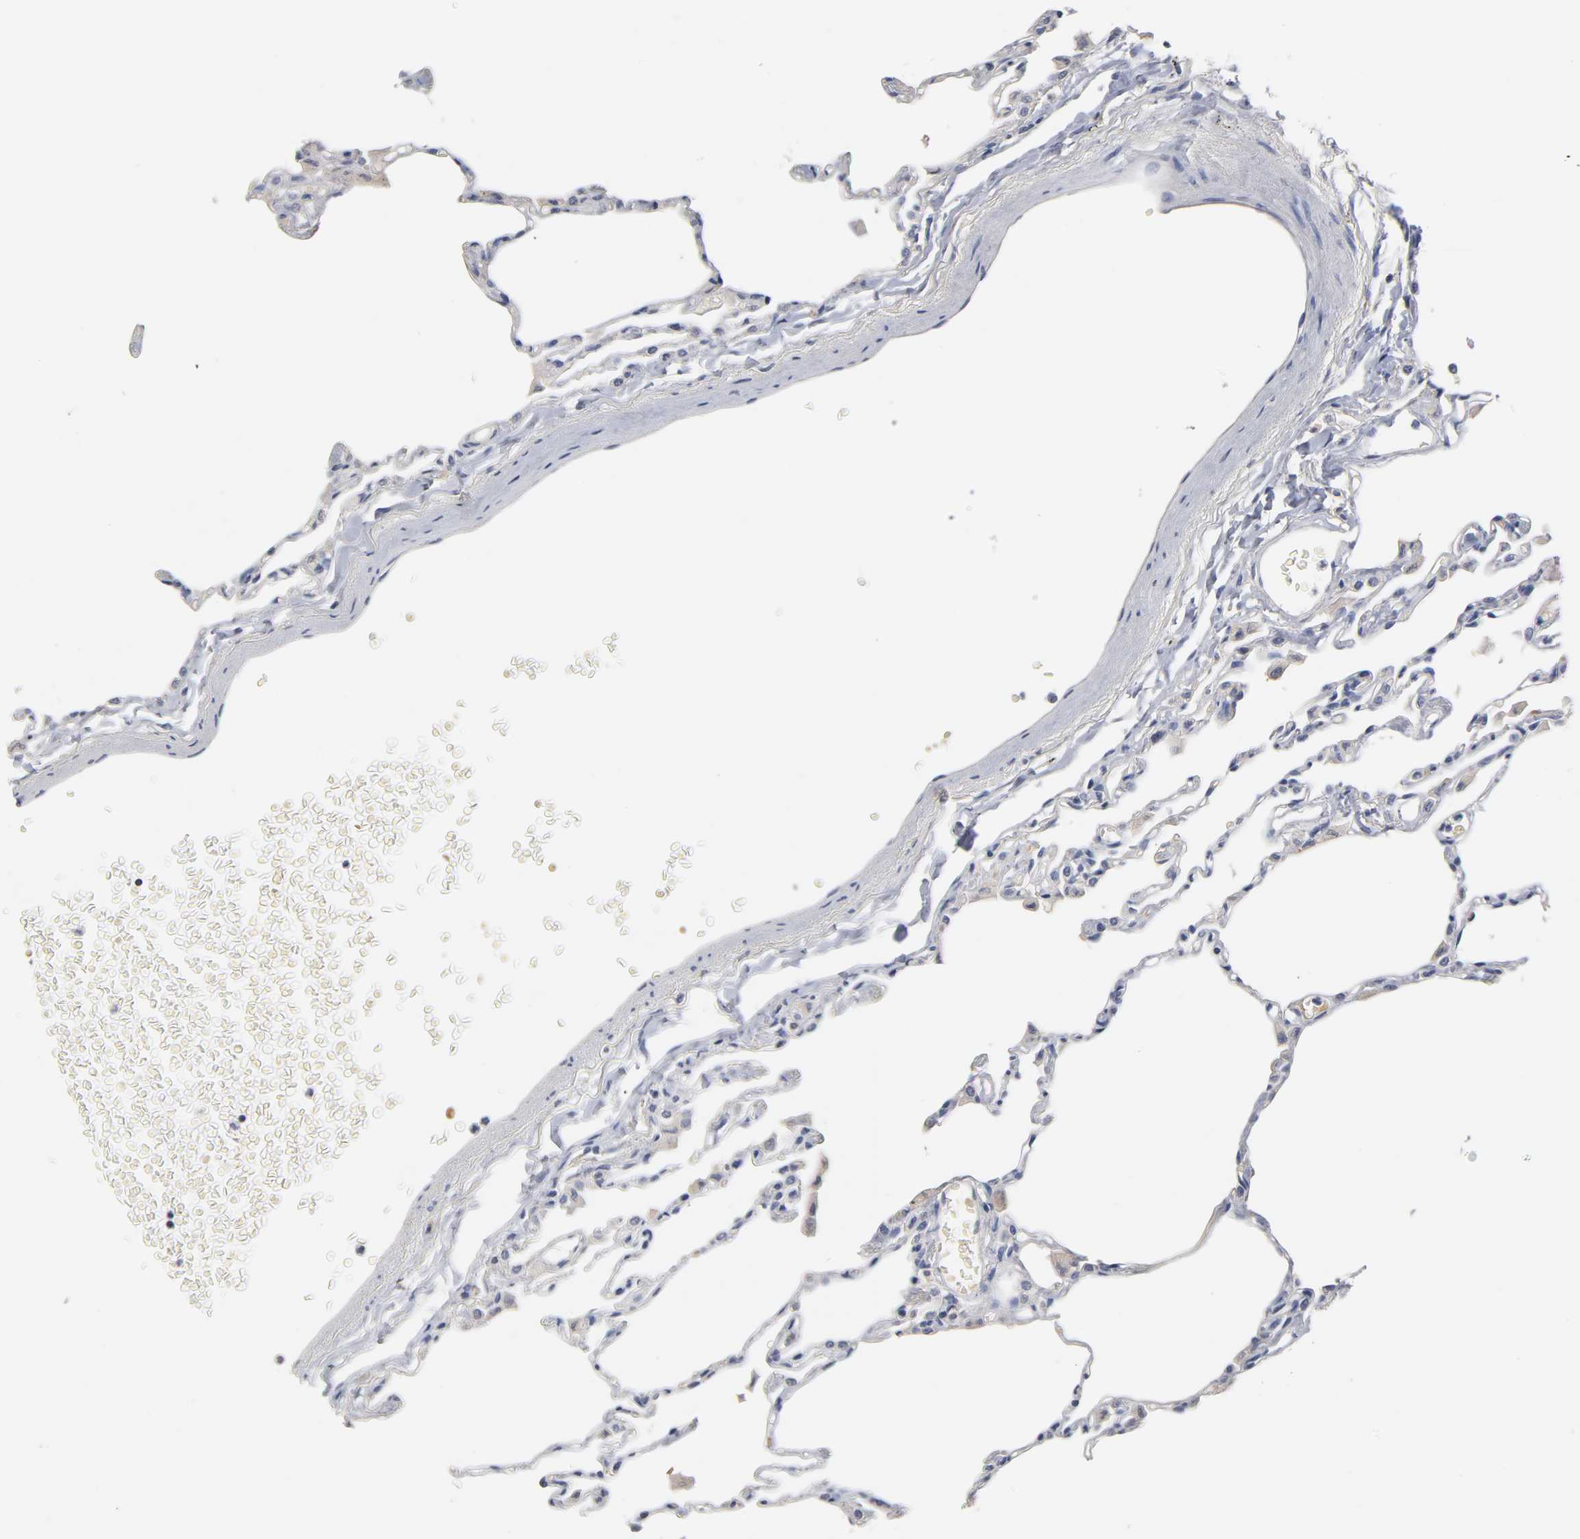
{"staining": {"intensity": "negative", "quantity": "none", "location": "none"}, "tissue": "lung", "cell_type": "Alveolar cells", "image_type": "normal", "snomed": [{"axis": "morphology", "description": "Normal tissue, NOS"}, {"axis": "topography", "description": "Lung"}], "caption": "This is an immunohistochemistry micrograph of benign human lung. There is no positivity in alveolar cells.", "gene": "OVOL1", "patient": {"sex": "female", "age": 49}}